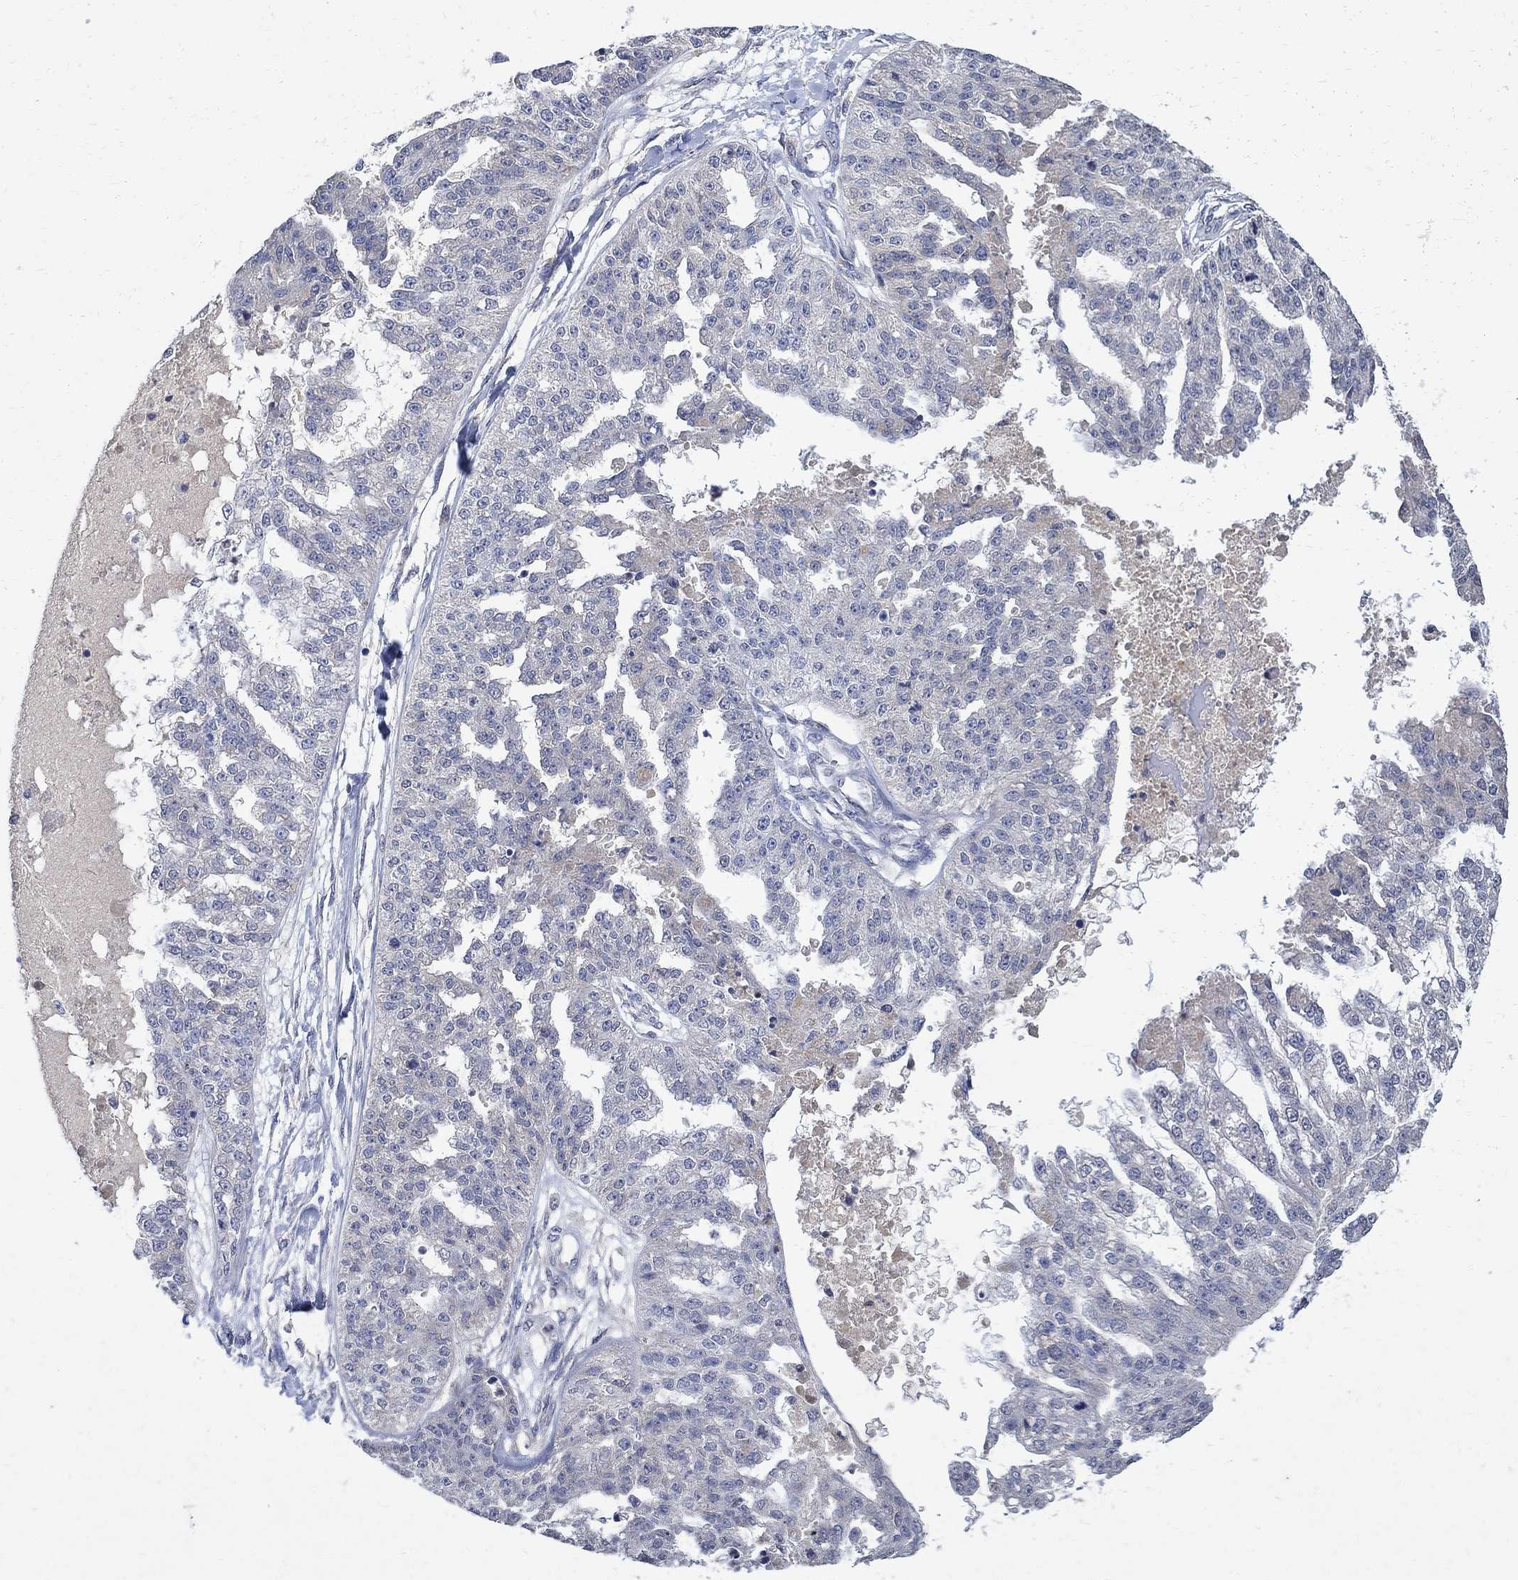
{"staining": {"intensity": "negative", "quantity": "none", "location": "none"}, "tissue": "ovarian cancer", "cell_type": "Tumor cells", "image_type": "cancer", "snomed": [{"axis": "morphology", "description": "Cystadenocarcinoma, serous, NOS"}, {"axis": "topography", "description": "Ovary"}], "caption": "Immunohistochemistry (IHC) of human serous cystadenocarcinoma (ovarian) exhibits no positivity in tumor cells.", "gene": "TMEM169", "patient": {"sex": "female", "age": 58}}